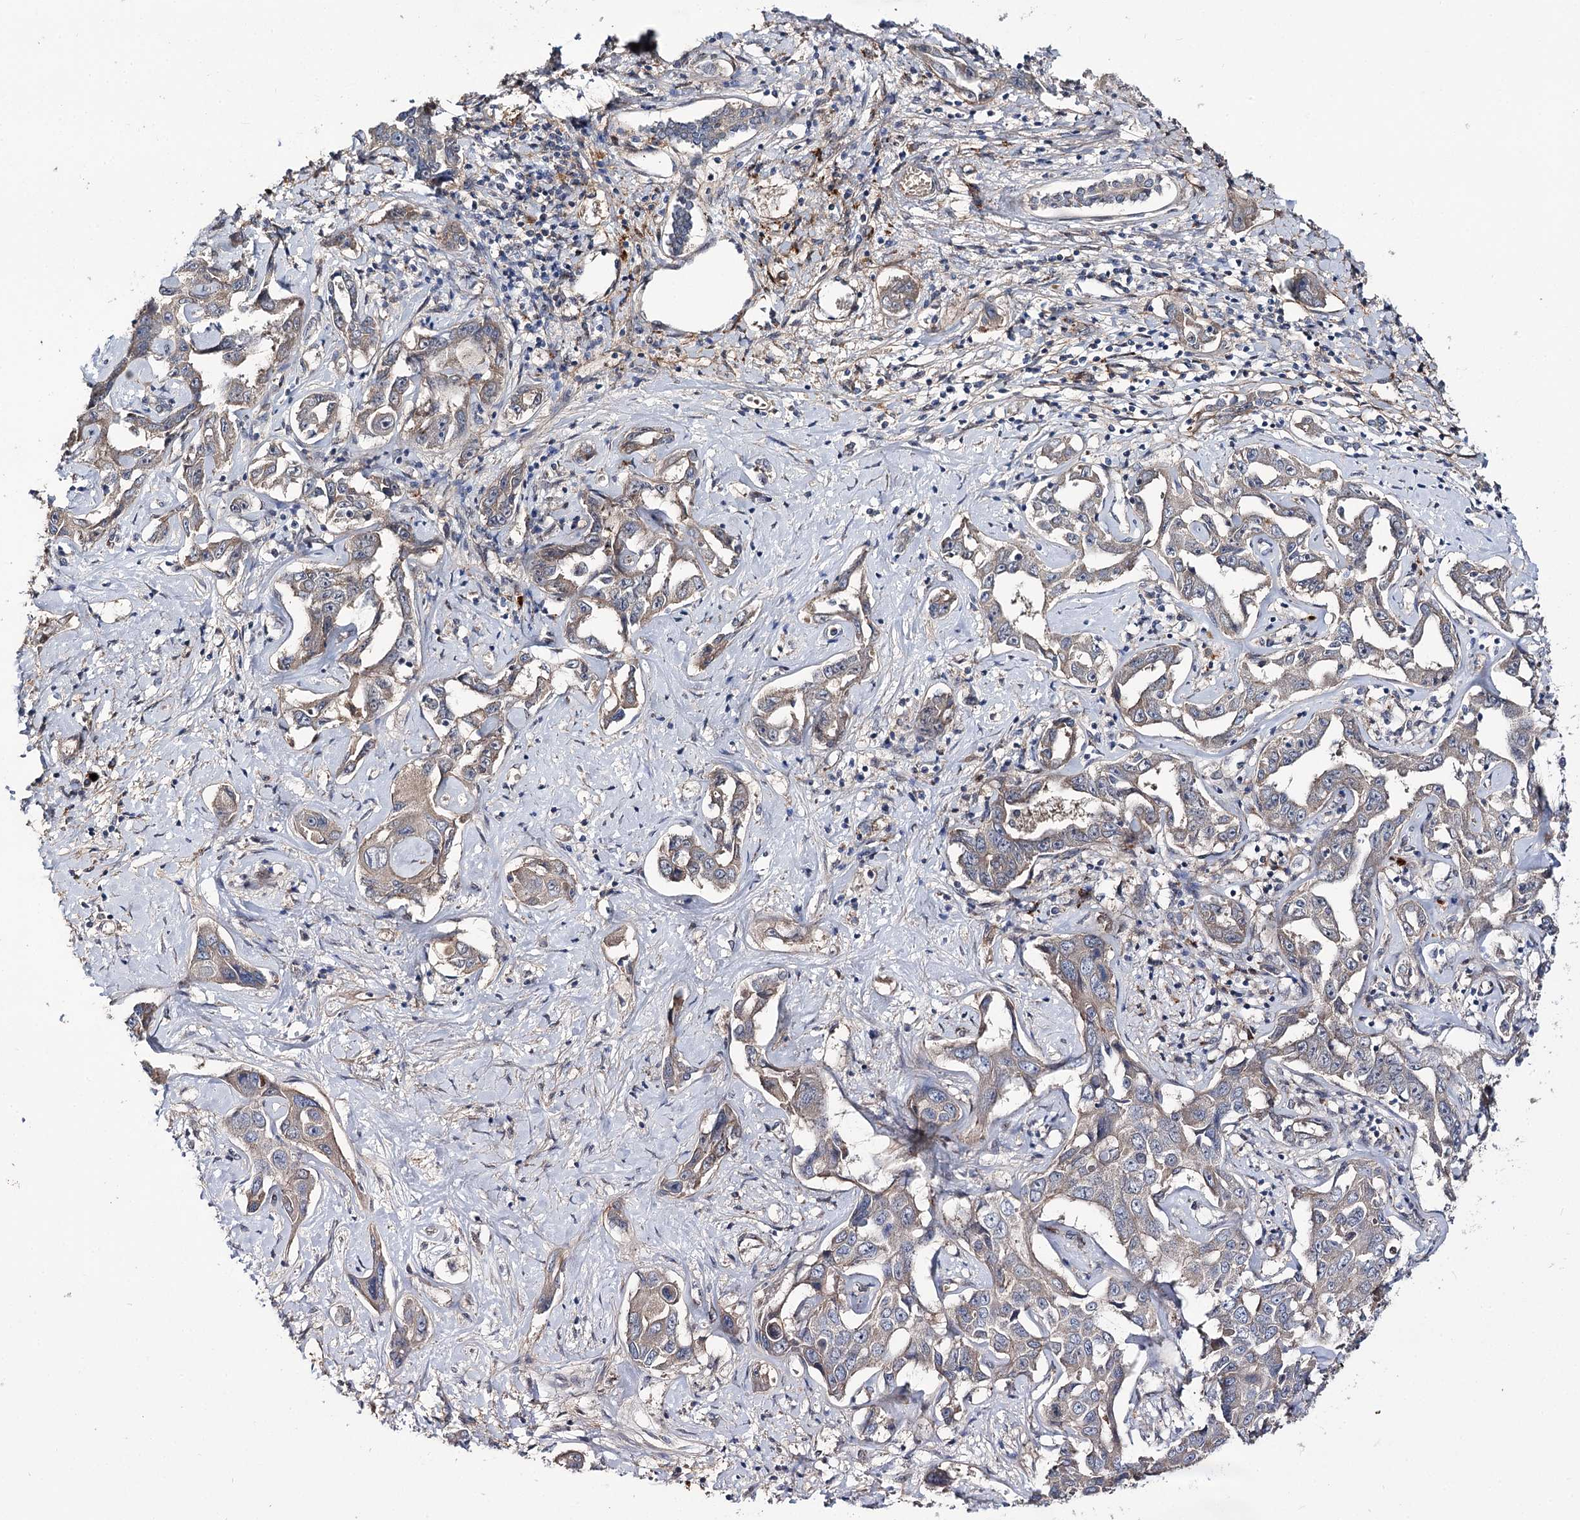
{"staining": {"intensity": "weak", "quantity": "25%-75%", "location": "cytoplasmic/membranous"}, "tissue": "liver cancer", "cell_type": "Tumor cells", "image_type": "cancer", "snomed": [{"axis": "morphology", "description": "Cholangiocarcinoma"}, {"axis": "topography", "description": "Liver"}], "caption": "This is a histology image of immunohistochemistry staining of liver cancer, which shows weak positivity in the cytoplasmic/membranous of tumor cells.", "gene": "MINDY3", "patient": {"sex": "male", "age": 59}}